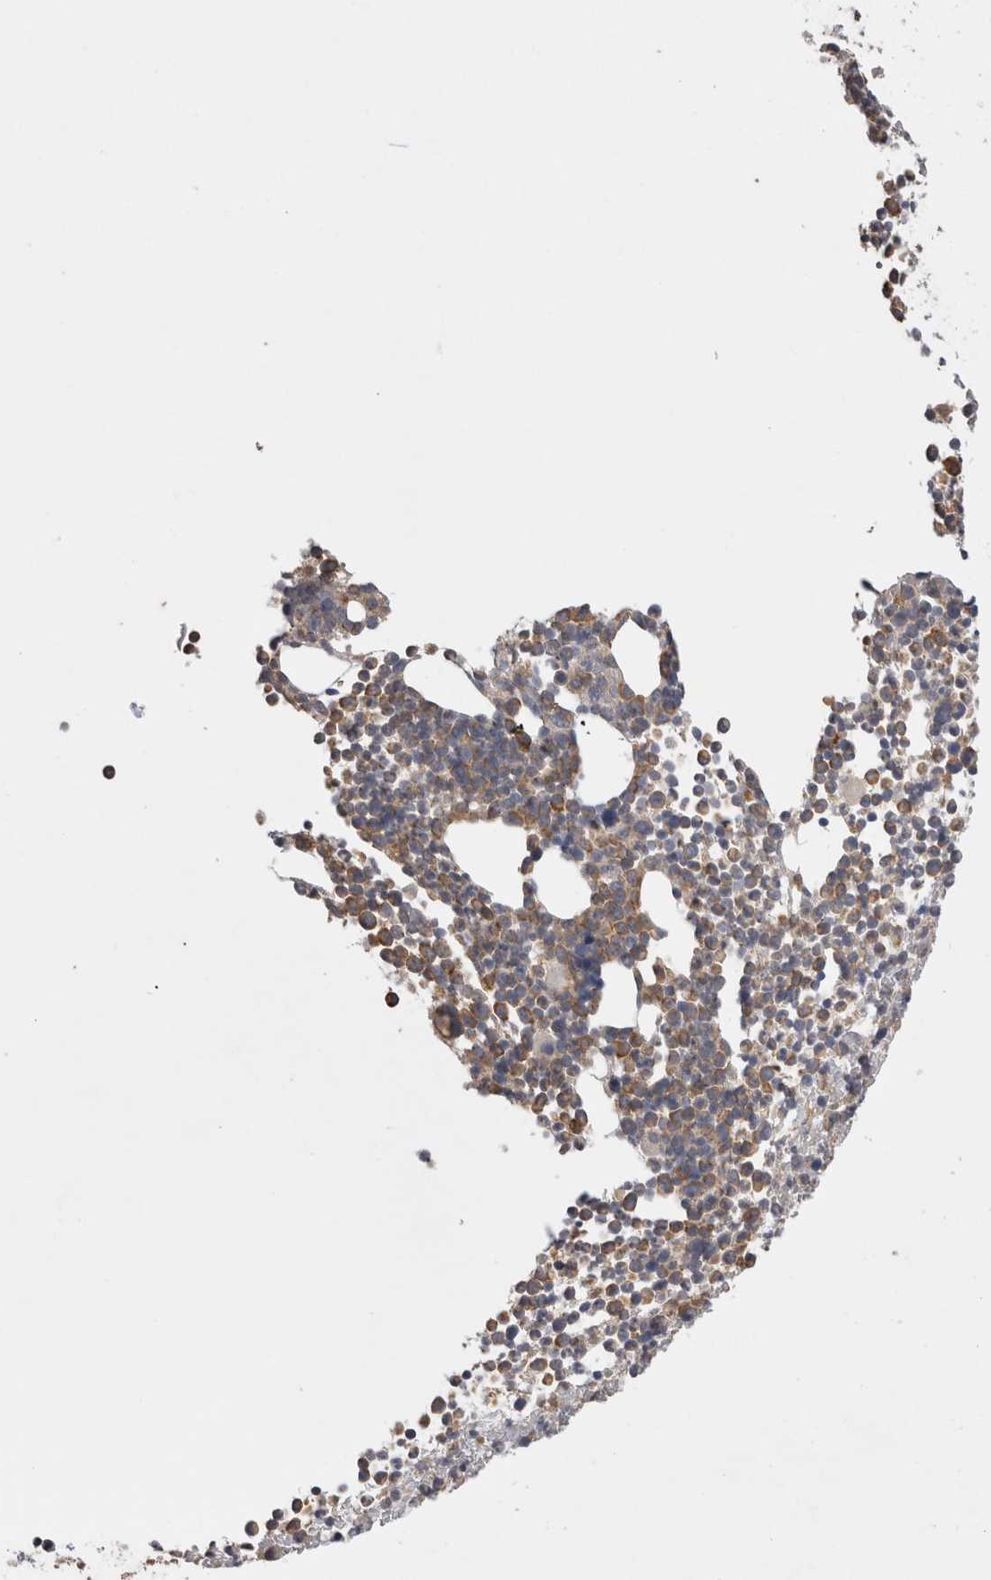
{"staining": {"intensity": "moderate", "quantity": "25%-75%", "location": "cytoplasmic/membranous"}, "tissue": "bone marrow", "cell_type": "Hematopoietic cells", "image_type": "normal", "snomed": [{"axis": "morphology", "description": "Normal tissue, NOS"}, {"axis": "morphology", "description": "Inflammation, NOS"}, {"axis": "topography", "description": "Bone marrow"}], "caption": "This histopathology image shows unremarkable bone marrow stained with immunohistochemistry to label a protein in brown. The cytoplasmic/membranous of hematopoietic cells show moderate positivity for the protein. Nuclei are counter-stained blue.", "gene": "NOMO1", "patient": {"sex": "male", "age": 34}}